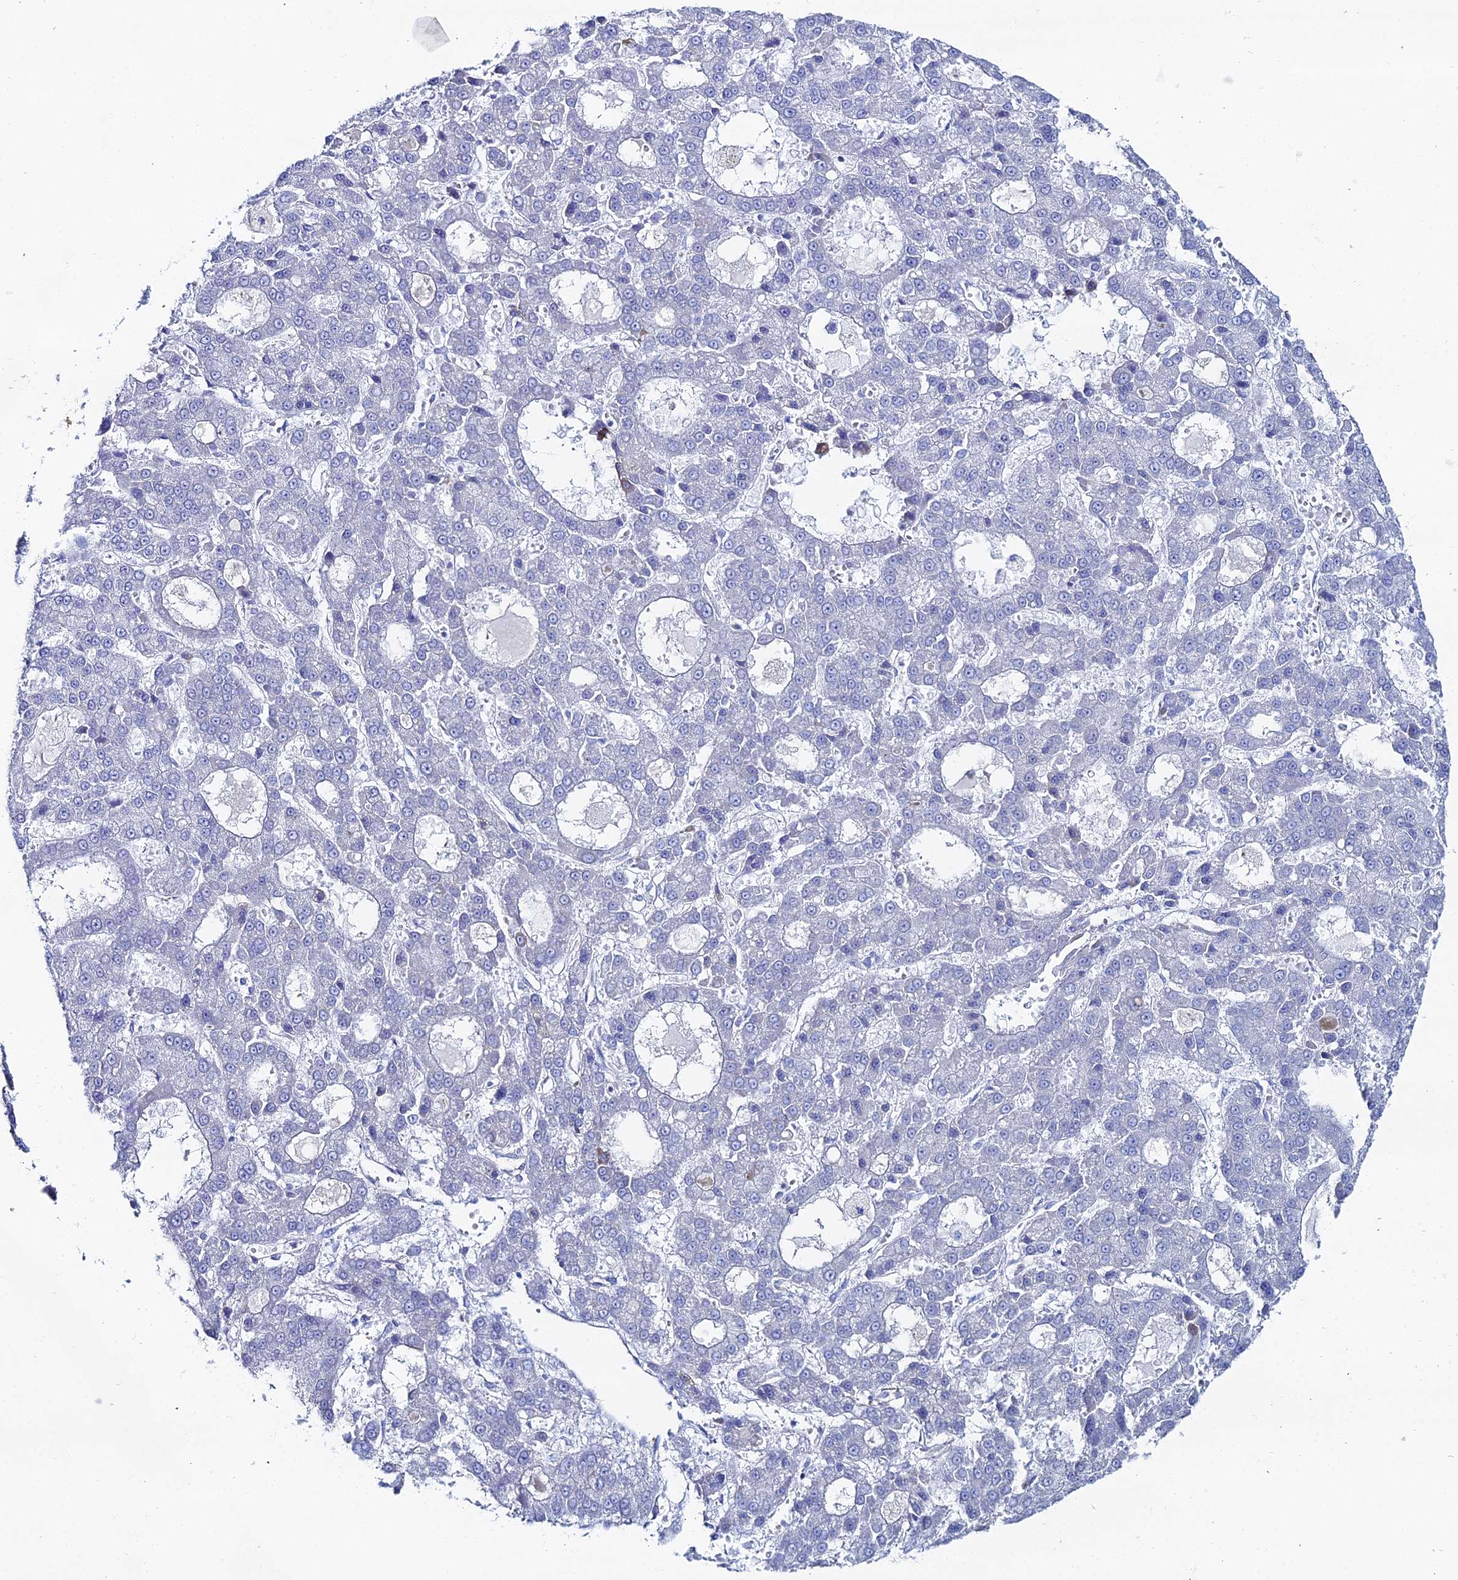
{"staining": {"intensity": "negative", "quantity": "none", "location": "none"}, "tissue": "liver cancer", "cell_type": "Tumor cells", "image_type": "cancer", "snomed": [{"axis": "morphology", "description": "Carcinoma, Hepatocellular, NOS"}, {"axis": "topography", "description": "Liver"}], "caption": "Immunohistochemistry (IHC) of liver cancer (hepatocellular carcinoma) shows no expression in tumor cells.", "gene": "DHX34", "patient": {"sex": "male", "age": 70}}